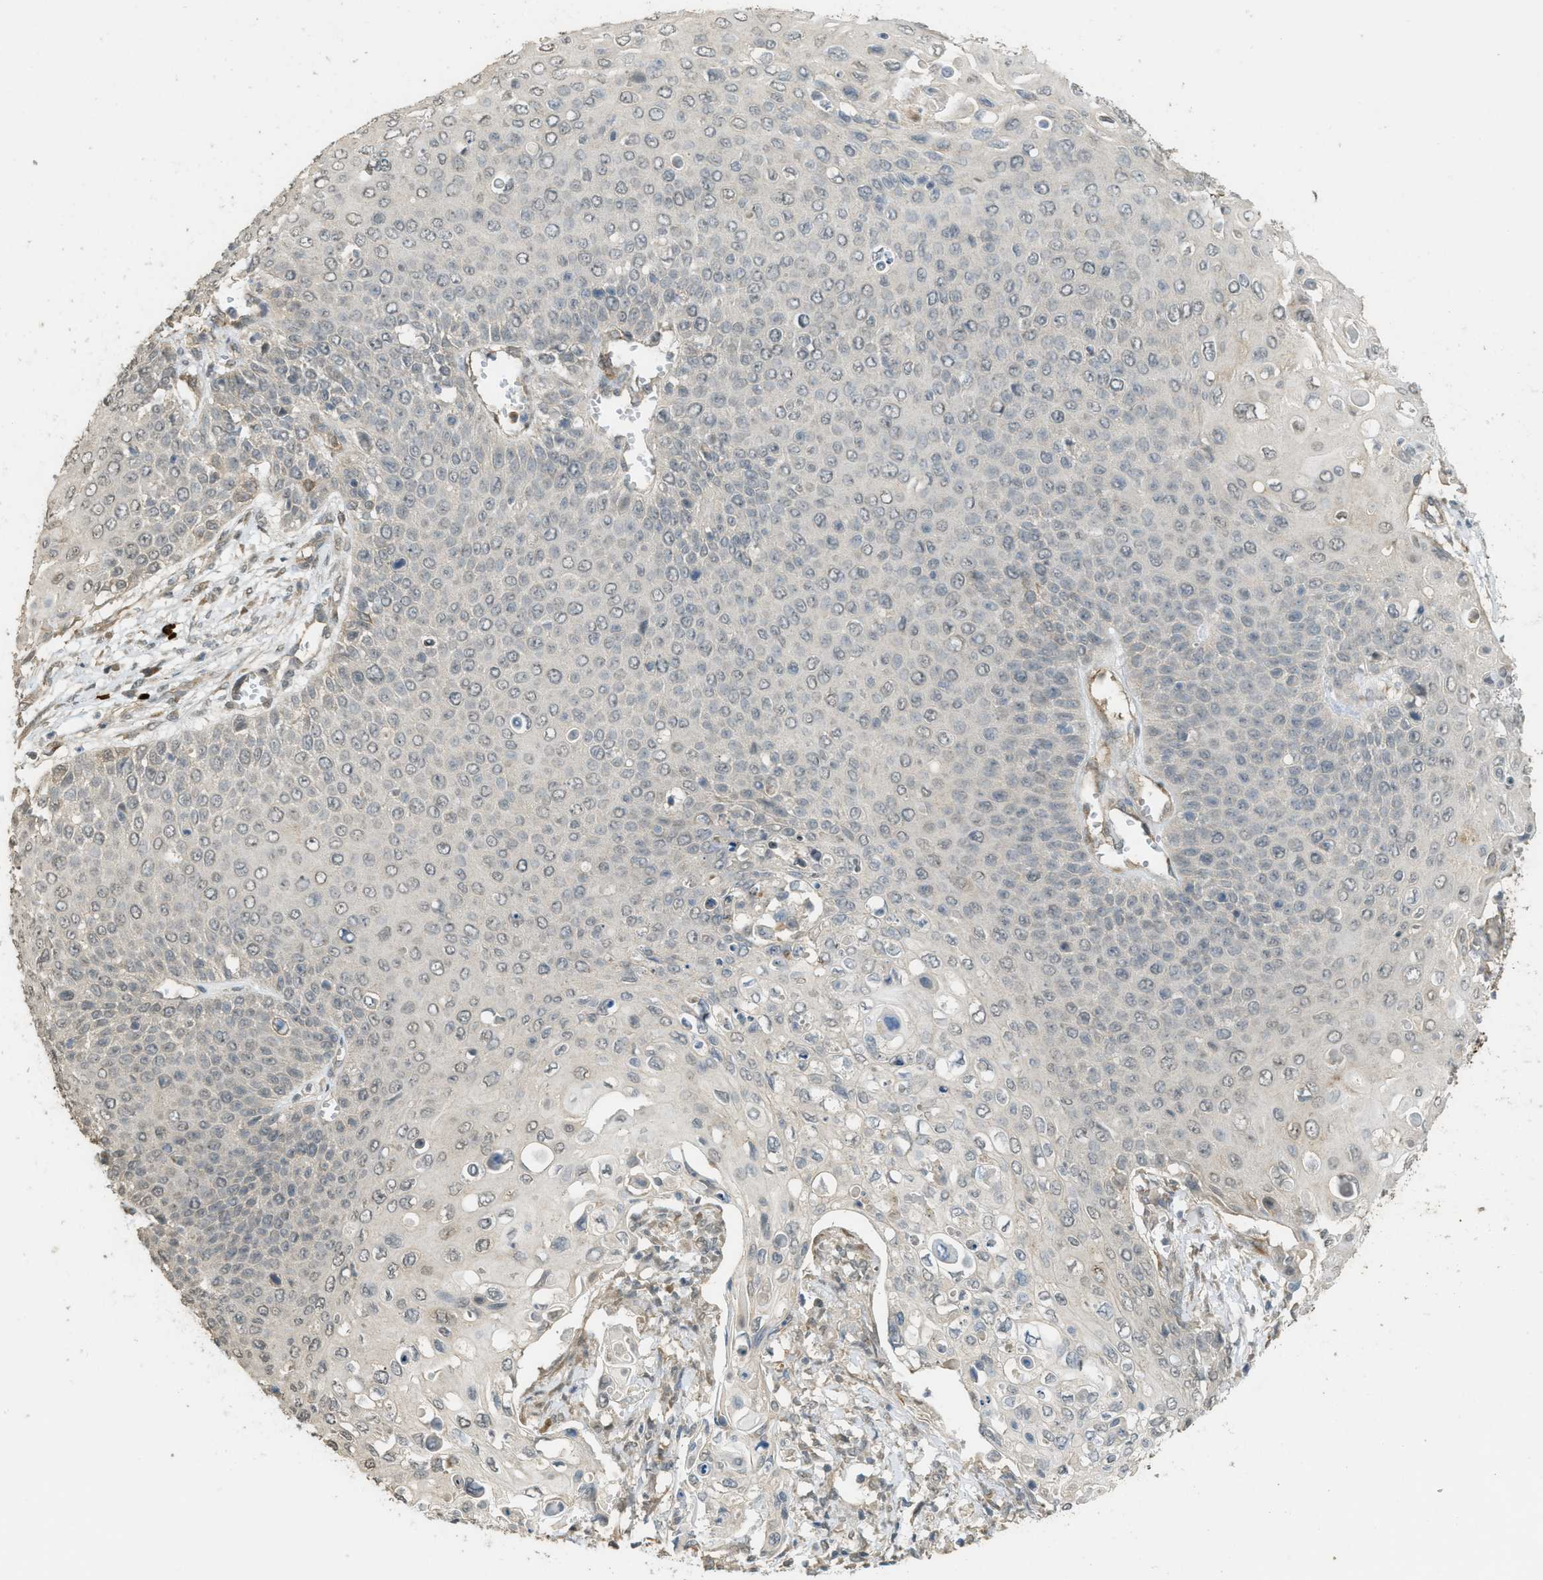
{"staining": {"intensity": "weak", "quantity": "25%-75%", "location": "cytoplasmic/membranous,nuclear"}, "tissue": "cervical cancer", "cell_type": "Tumor cells", "image_type": "cancer", "snomed": [{"axis": "morphology", "description": "Squamous cell carcinoma, NOS"}, {"axis": "topography", "description": "Cervix"}], "caption": "High-power microscopy captured an IHC micrograph of cervical squamous cell carcinoma, revealing weak cytoplasmic/membranous and nuclear positivity in approximately 25%-75% of tumor cells.", "gene": "IGF2BP2", "patient": {"sex": "female", "age": 39}}